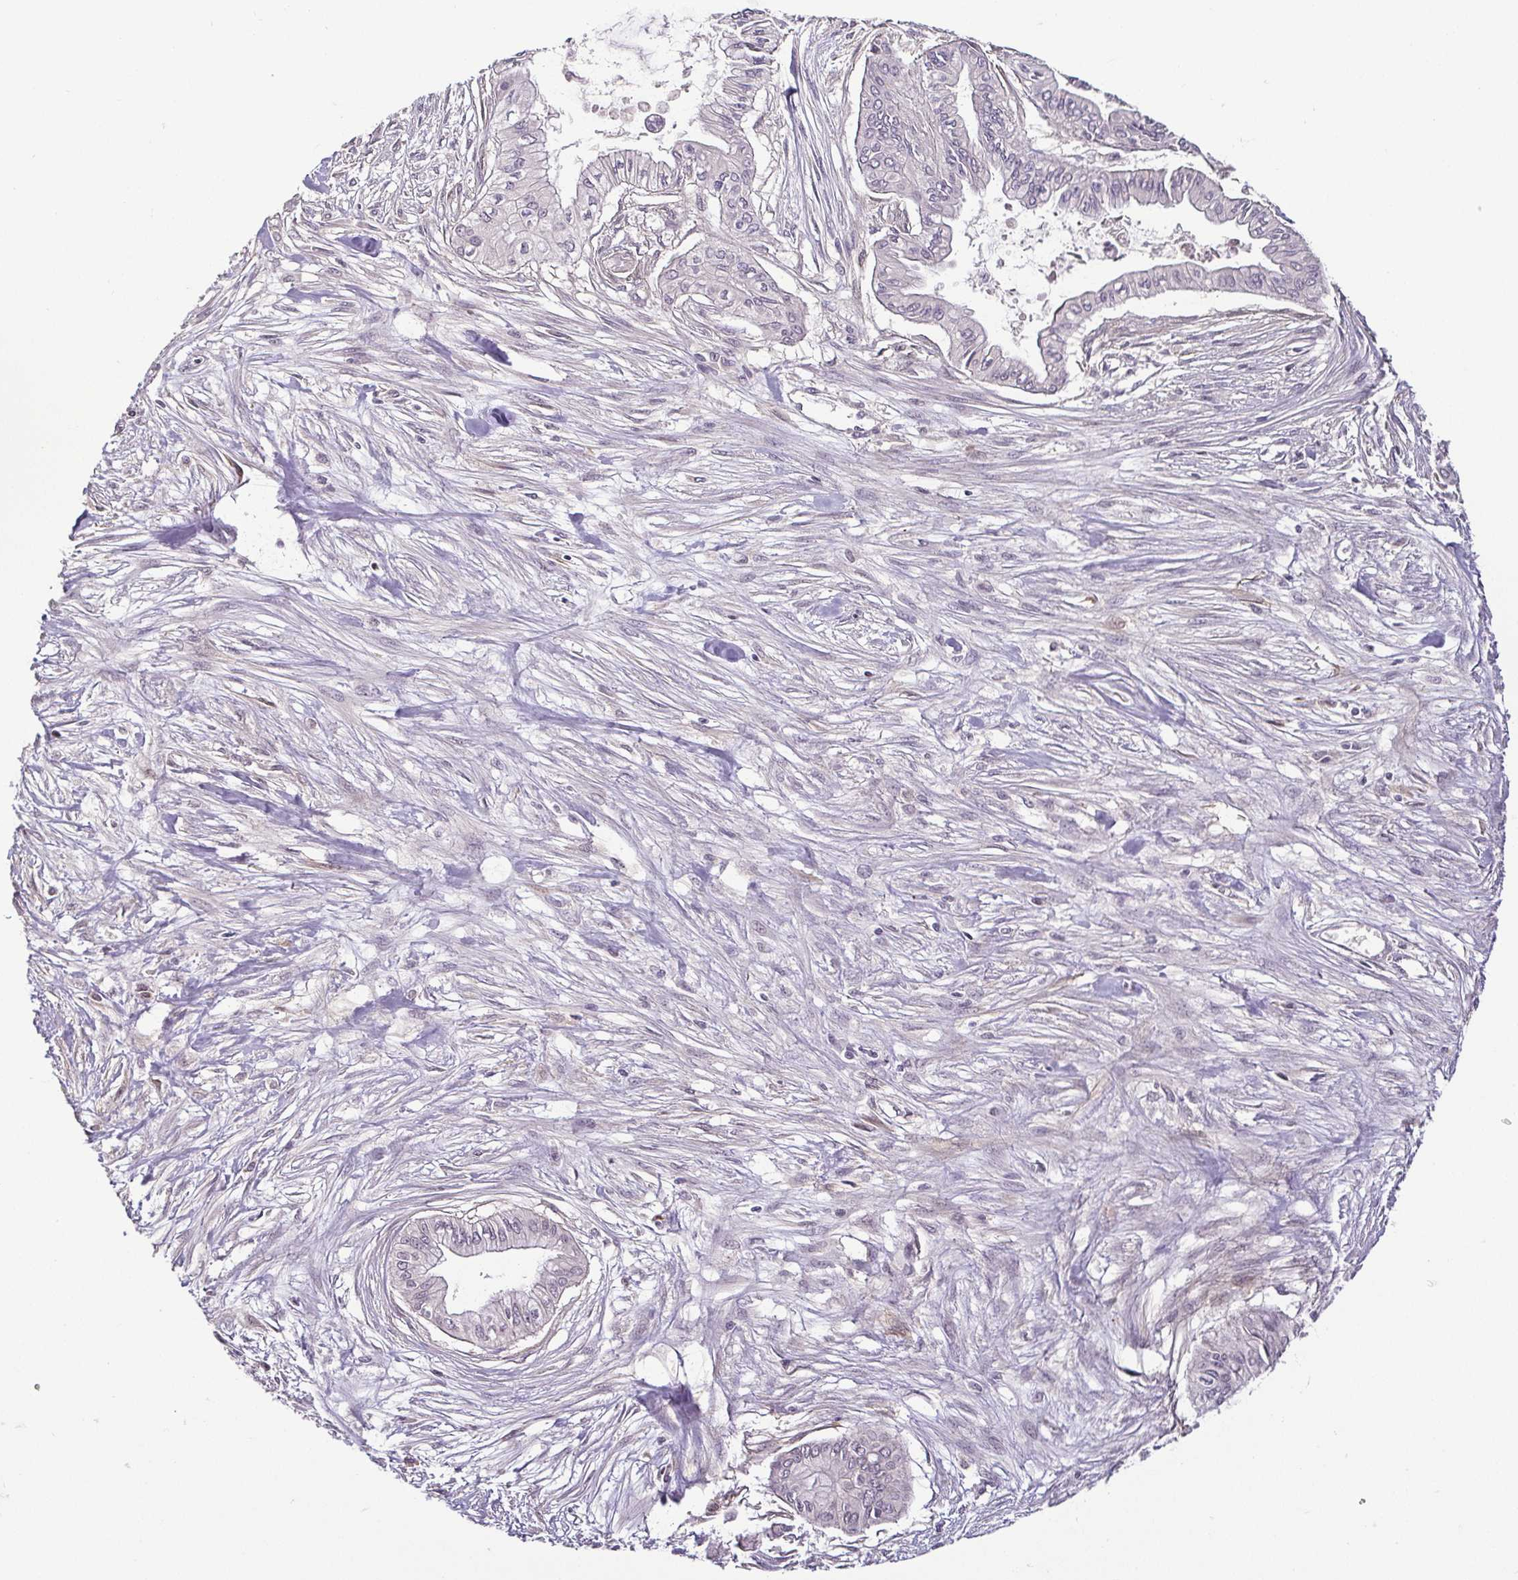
{"staining": {"intensity": "negative", "quantity": "none", "location": "none"}, "tissue": "pancreatic cancer", "cell_type": "Tumor cells", "image_type": "cancer", "snomed": [{"axis": "morphology", "description": "Adenocarcinoma, NOS"}, {"axis": "topography", "description": "Pancreas"}], "caption": "This is an immunohistochemistry (IHC) image of adenocarcinoma (pancreatic). There is no positivity in tumor cells.", "gene": "HOPX", "patient": {"sex": "female", "age": 68}}